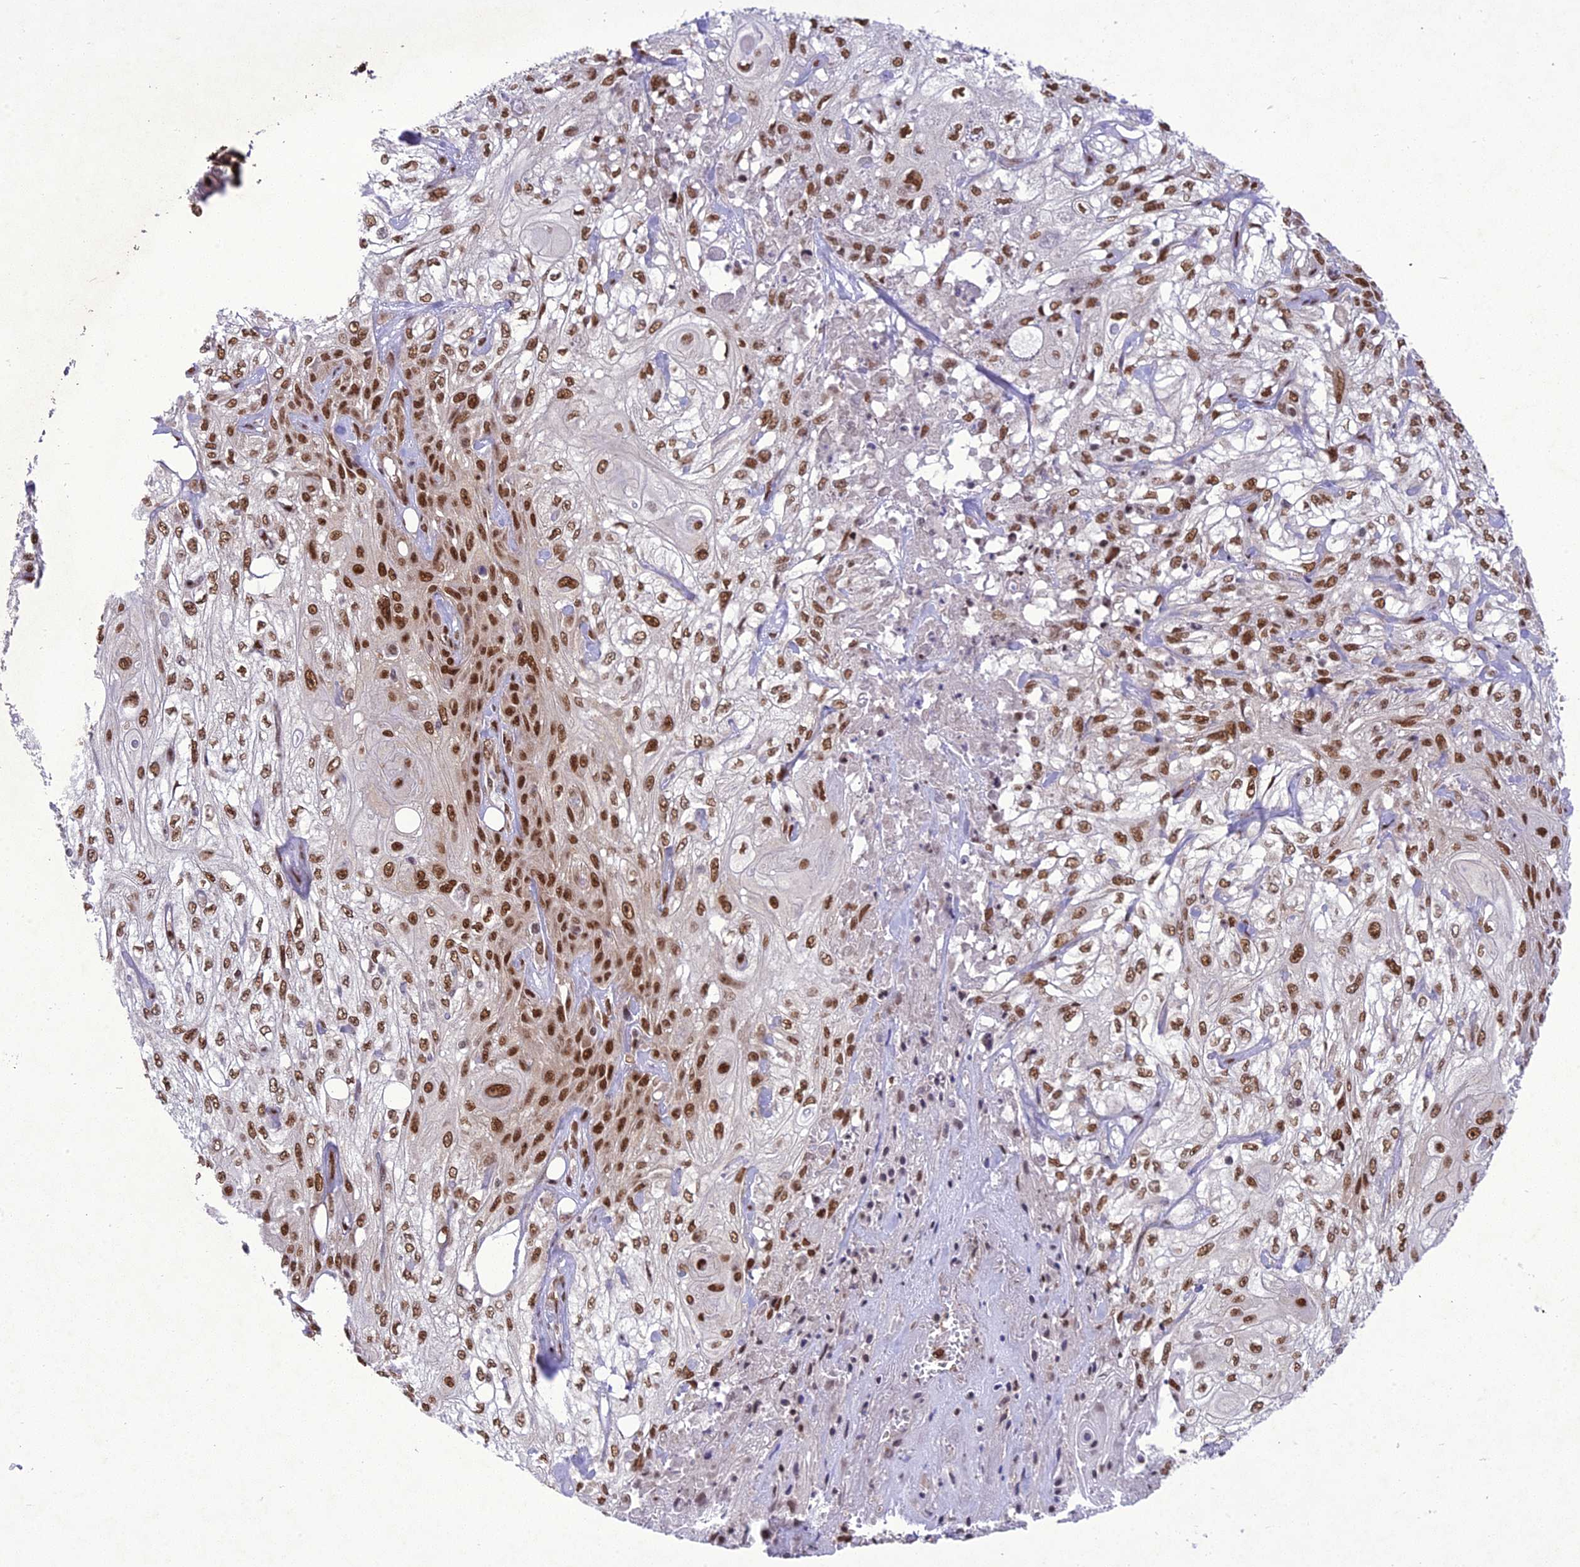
{"staining": {"intensity": "strong", "quantity": ">75%", "location": "nuclear"}, "tissue": "skin cancer", "cell_type": "Tumor cells", "image_type": "cancer", "snomed": [{"axis": "morphology", "description": "Squamous cell carcinoma, NOS"}, {"axis": "morphology", "description": "Squamous cell carcinoma, metastatic, NOS"}, {"axis": "topography", "description": "Skin"}, {"axis": "topography", "description": "Lymph node"}], "caption": "Skin squamous cell carcinoma stained for a protein exhibits strong nuclear positivity in tumor cells. (Stains: DAB (3,3'-diaminobenzidine) in brown, nuclei in blue, Microscopy: brightfield microscopy at high magnification).", "gene": "DDX1", "patient": {"sex": "male", "age": 75}}